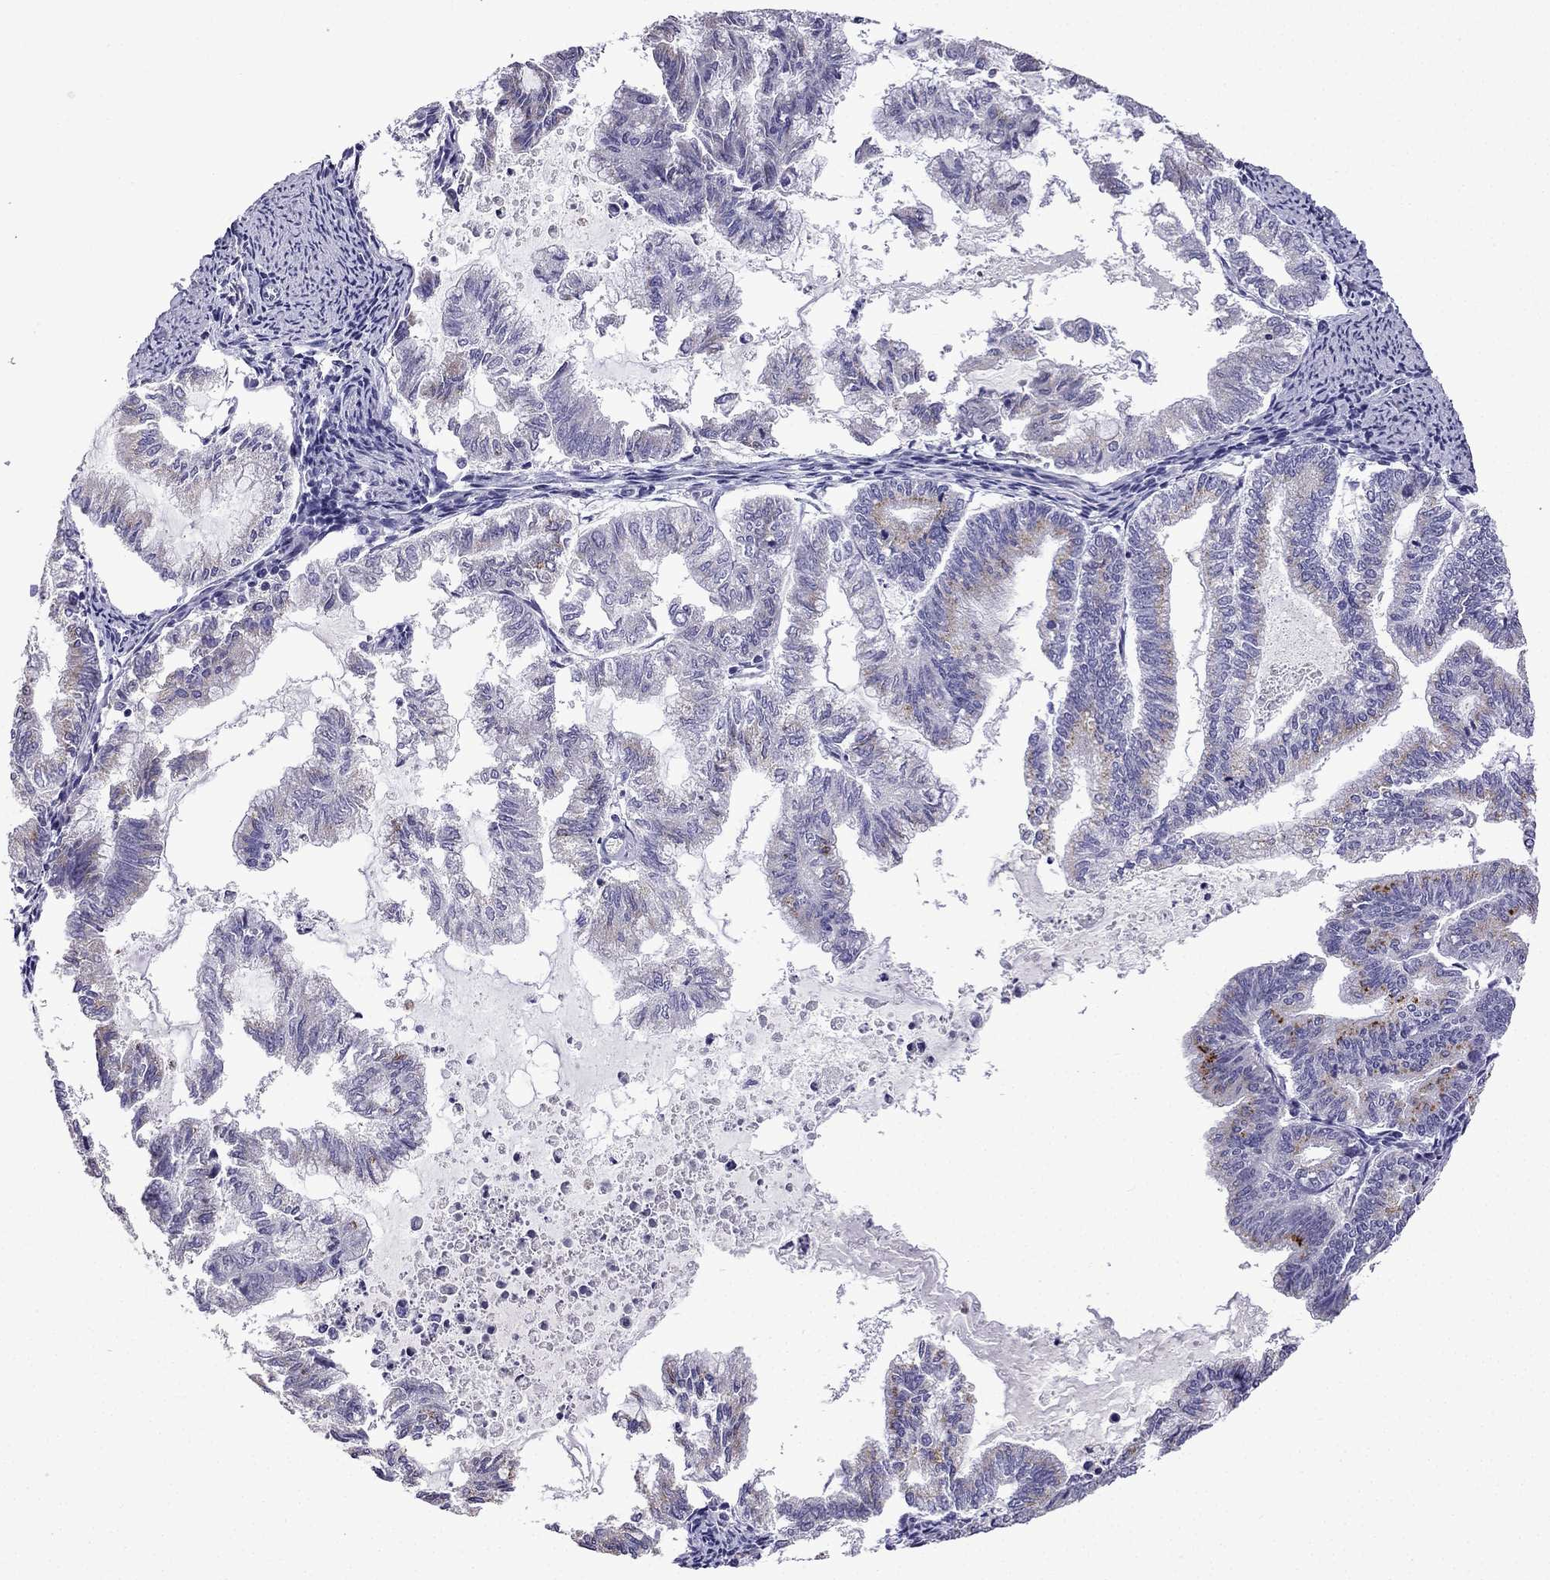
{"staining": {"intensity": "moderate", "quantity": "<25%", "location": "cytoplasmic/membranous"}, "tissue": "endometrial cancer", "cell_type": "Tumor cells", "image_type": "cancer", "snomed": [{"axis": "morphology", "description": "Adenocarcinoma, NOS"}, {"axis": "topography", "description": "Endometrium"}], "caption": "Protein staining of adenocarcinoma (endometrial) tissue shows moderate cytoplasmic/membranous staining in about <25% of tumor cells. (DAB (3,3'-diaminobenzidine) = brown stain, brightfield microscopy at high magnification).", "gene": "TTN", "patient": {"sex": "female", "age": 79}}